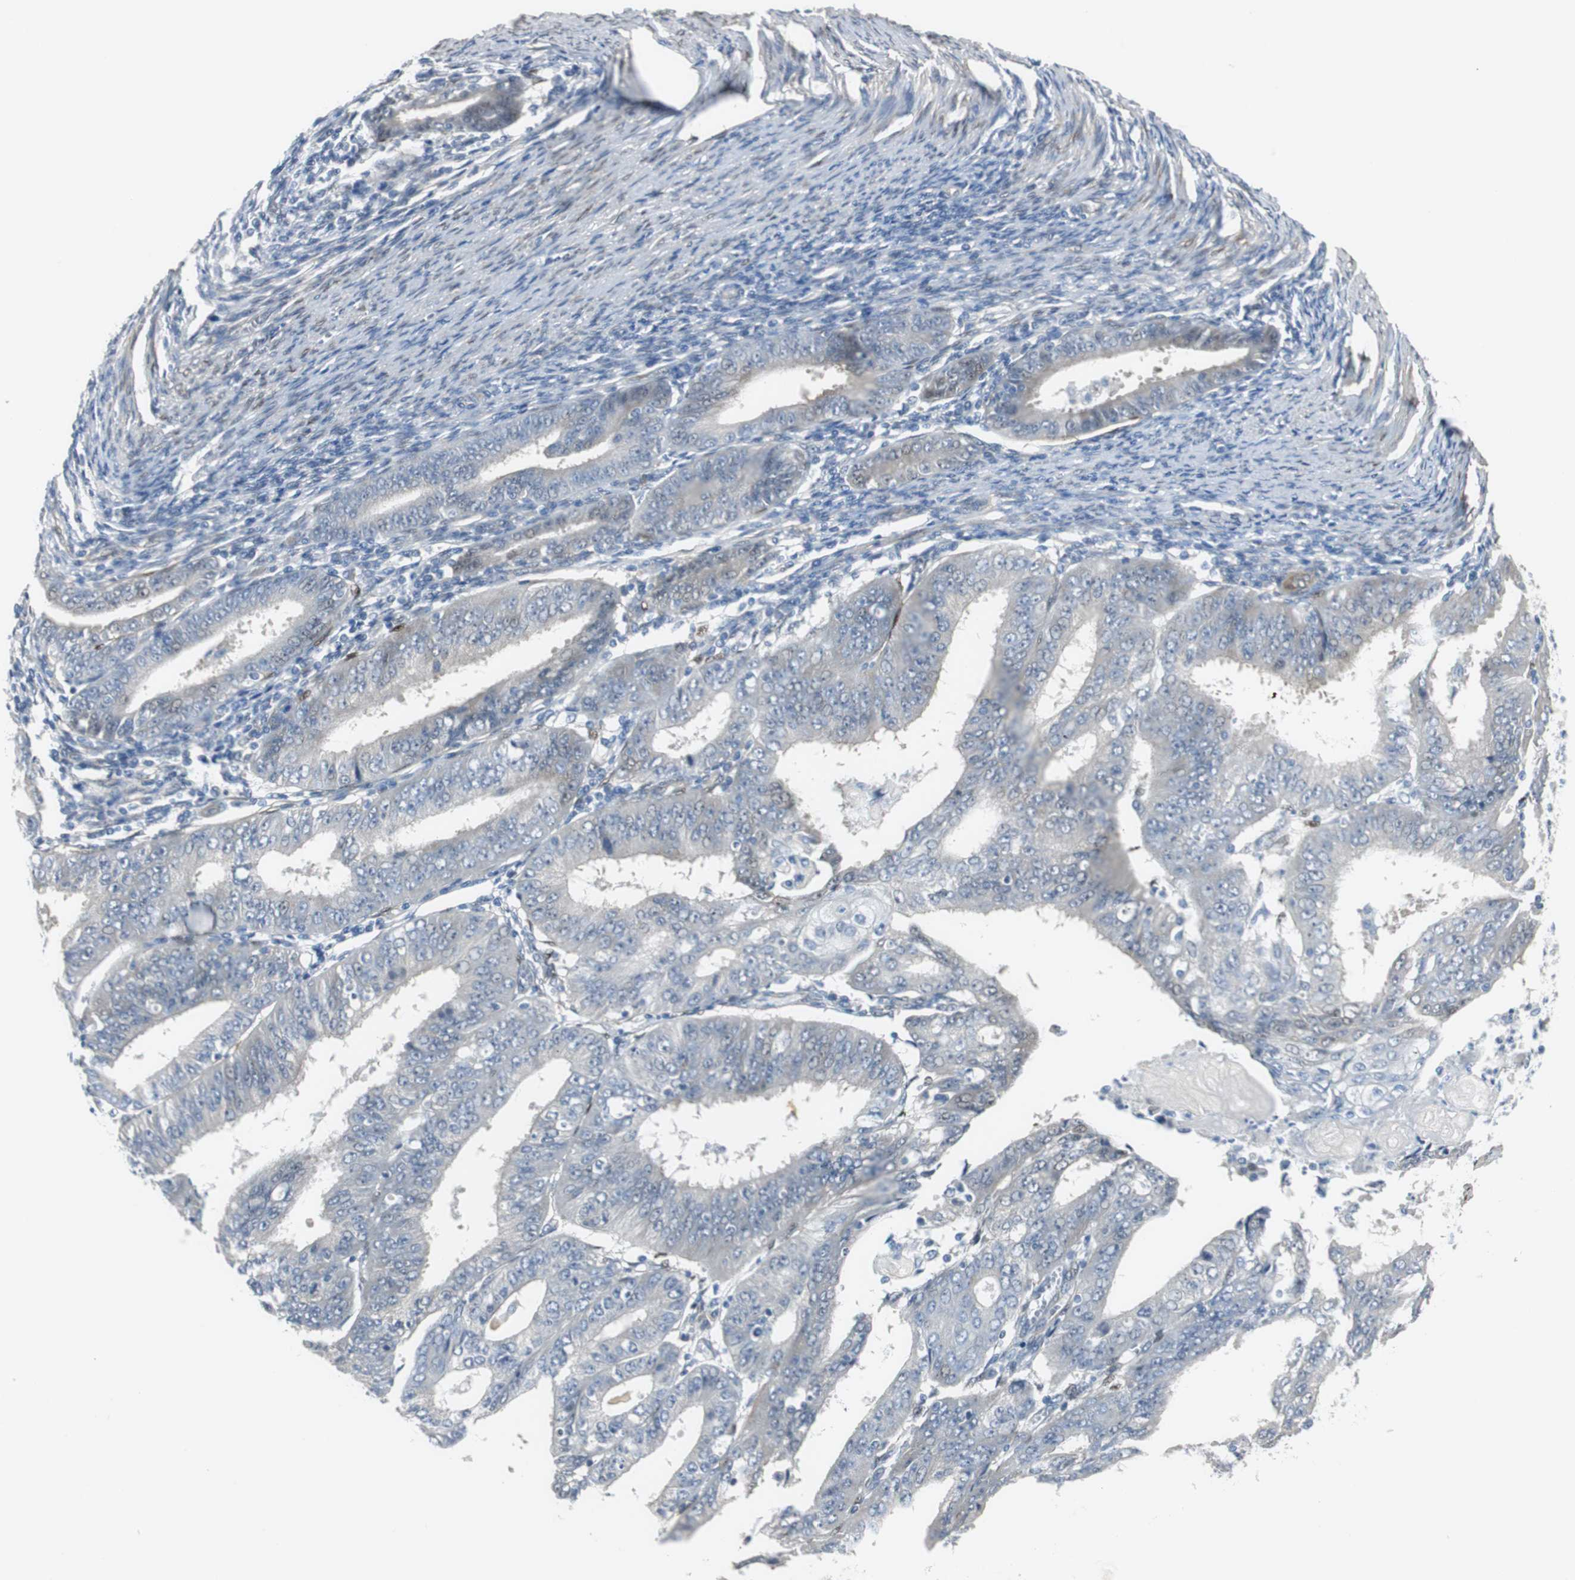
{"staining": {"intensity": "negative", "quantity": "none", "location": "none"}, "tissue": "endometrial cancer", "cell_type": "Tumor cells", "image_type": "cancer", "snomed": [{"axis": "morphology", "description": "Adenocarcinoma, NOS"}, {"axis": "topography", "description": "Endometrium"}], "caption": "IHC of human endometrial cancer (adenocarcinoma) exhibits no staining in tumor cells.", "gene": "FHL2", "patient": {"sex": "female", "age": 42}}